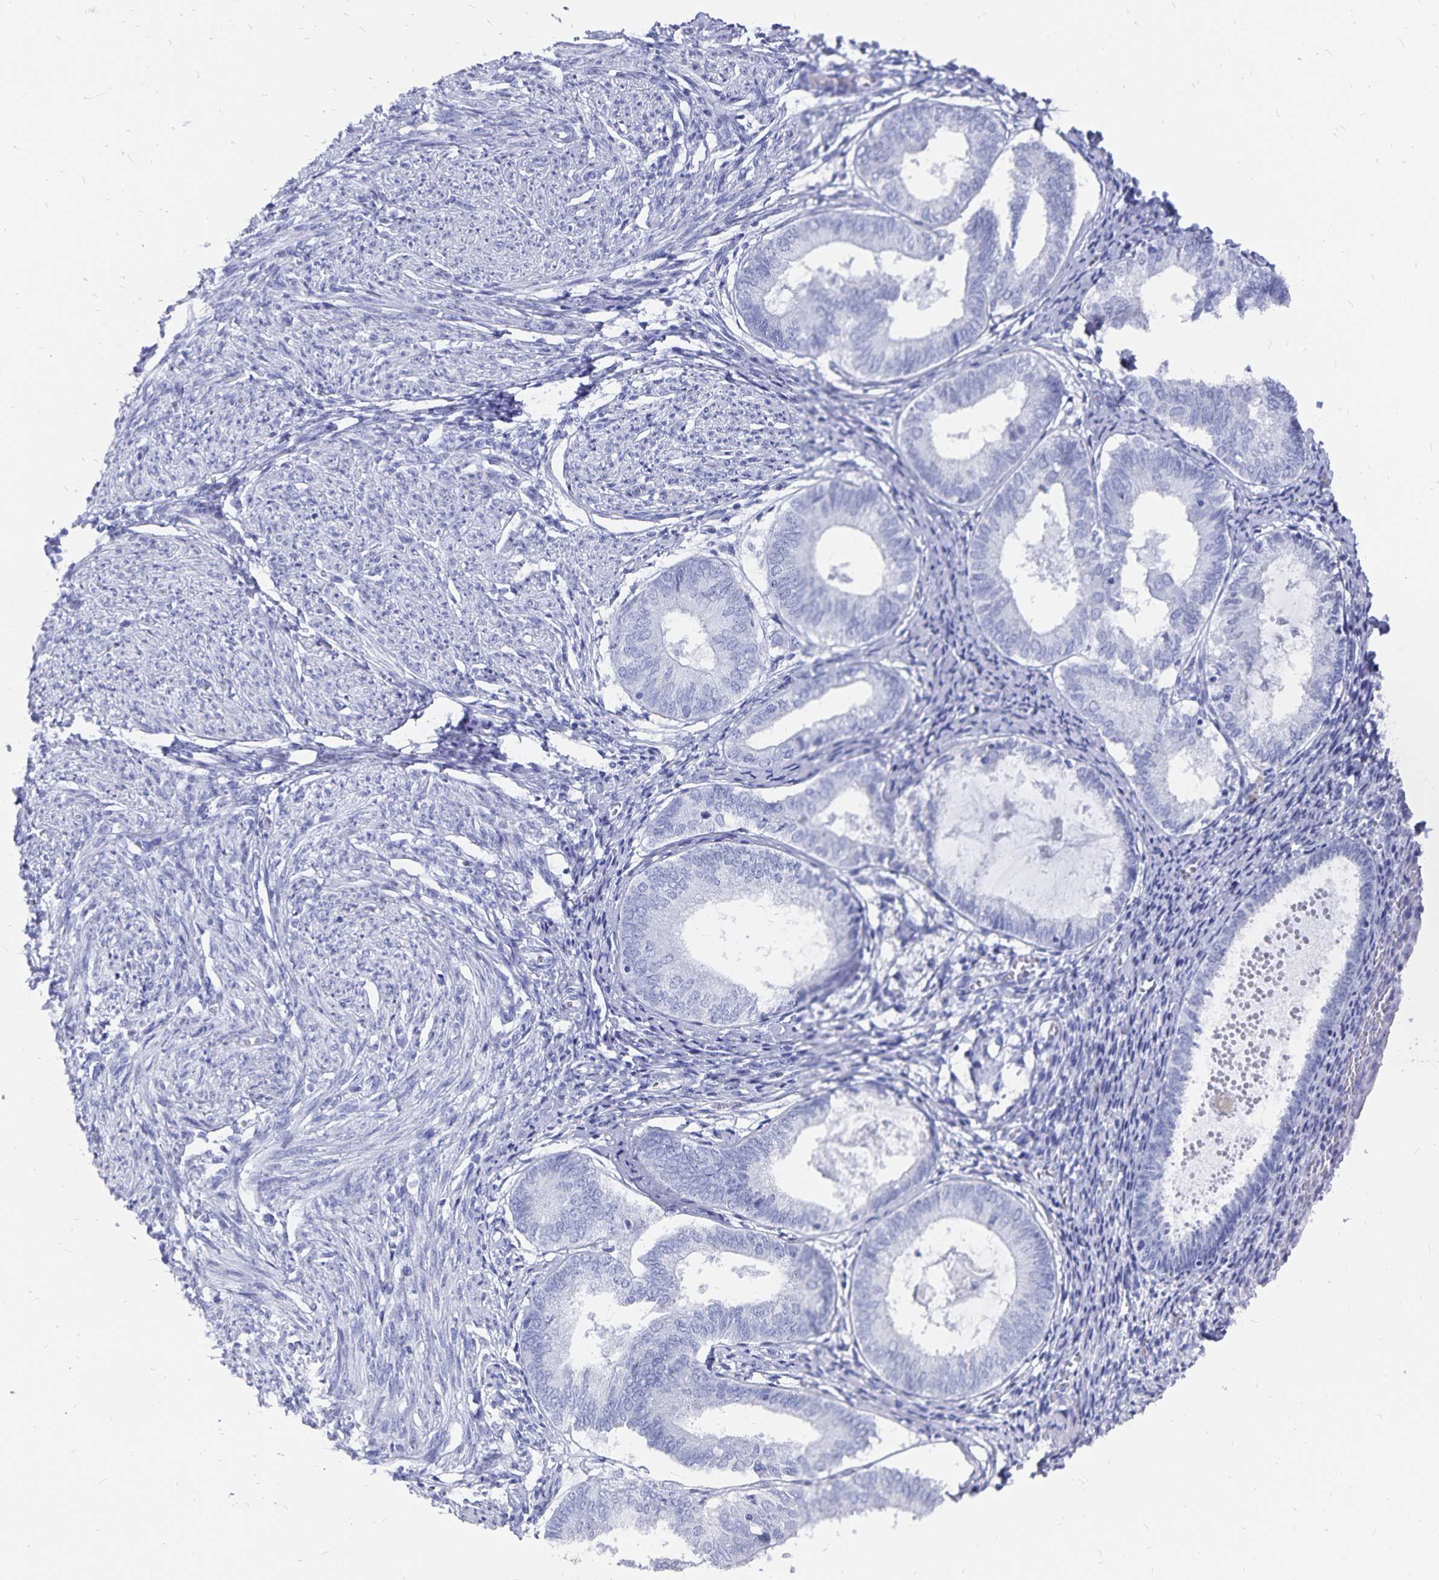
{"staining": {"intensity": "negative", "quantity": "none", "location": "none"}, "tissue": "endometrium", "cell_type": "Cells in endometrial stroma", "image_type": "normal", "snomed": [{"axis": "morphology", "description": "Normal tissue, NOS"}, {"axis": "topography", "description": "Endometrium"}], "caption": "Protein analysis of benign endometrium displays no significant positivity in cells in endometrial stroma. (Stains: DAB immunohistochemistry with hematoxylin counter stain, Microscopy: brightfield microscopy at high magnification).", "gene": "ADH1A", "patient": {"sex": "female", "age": 50}}